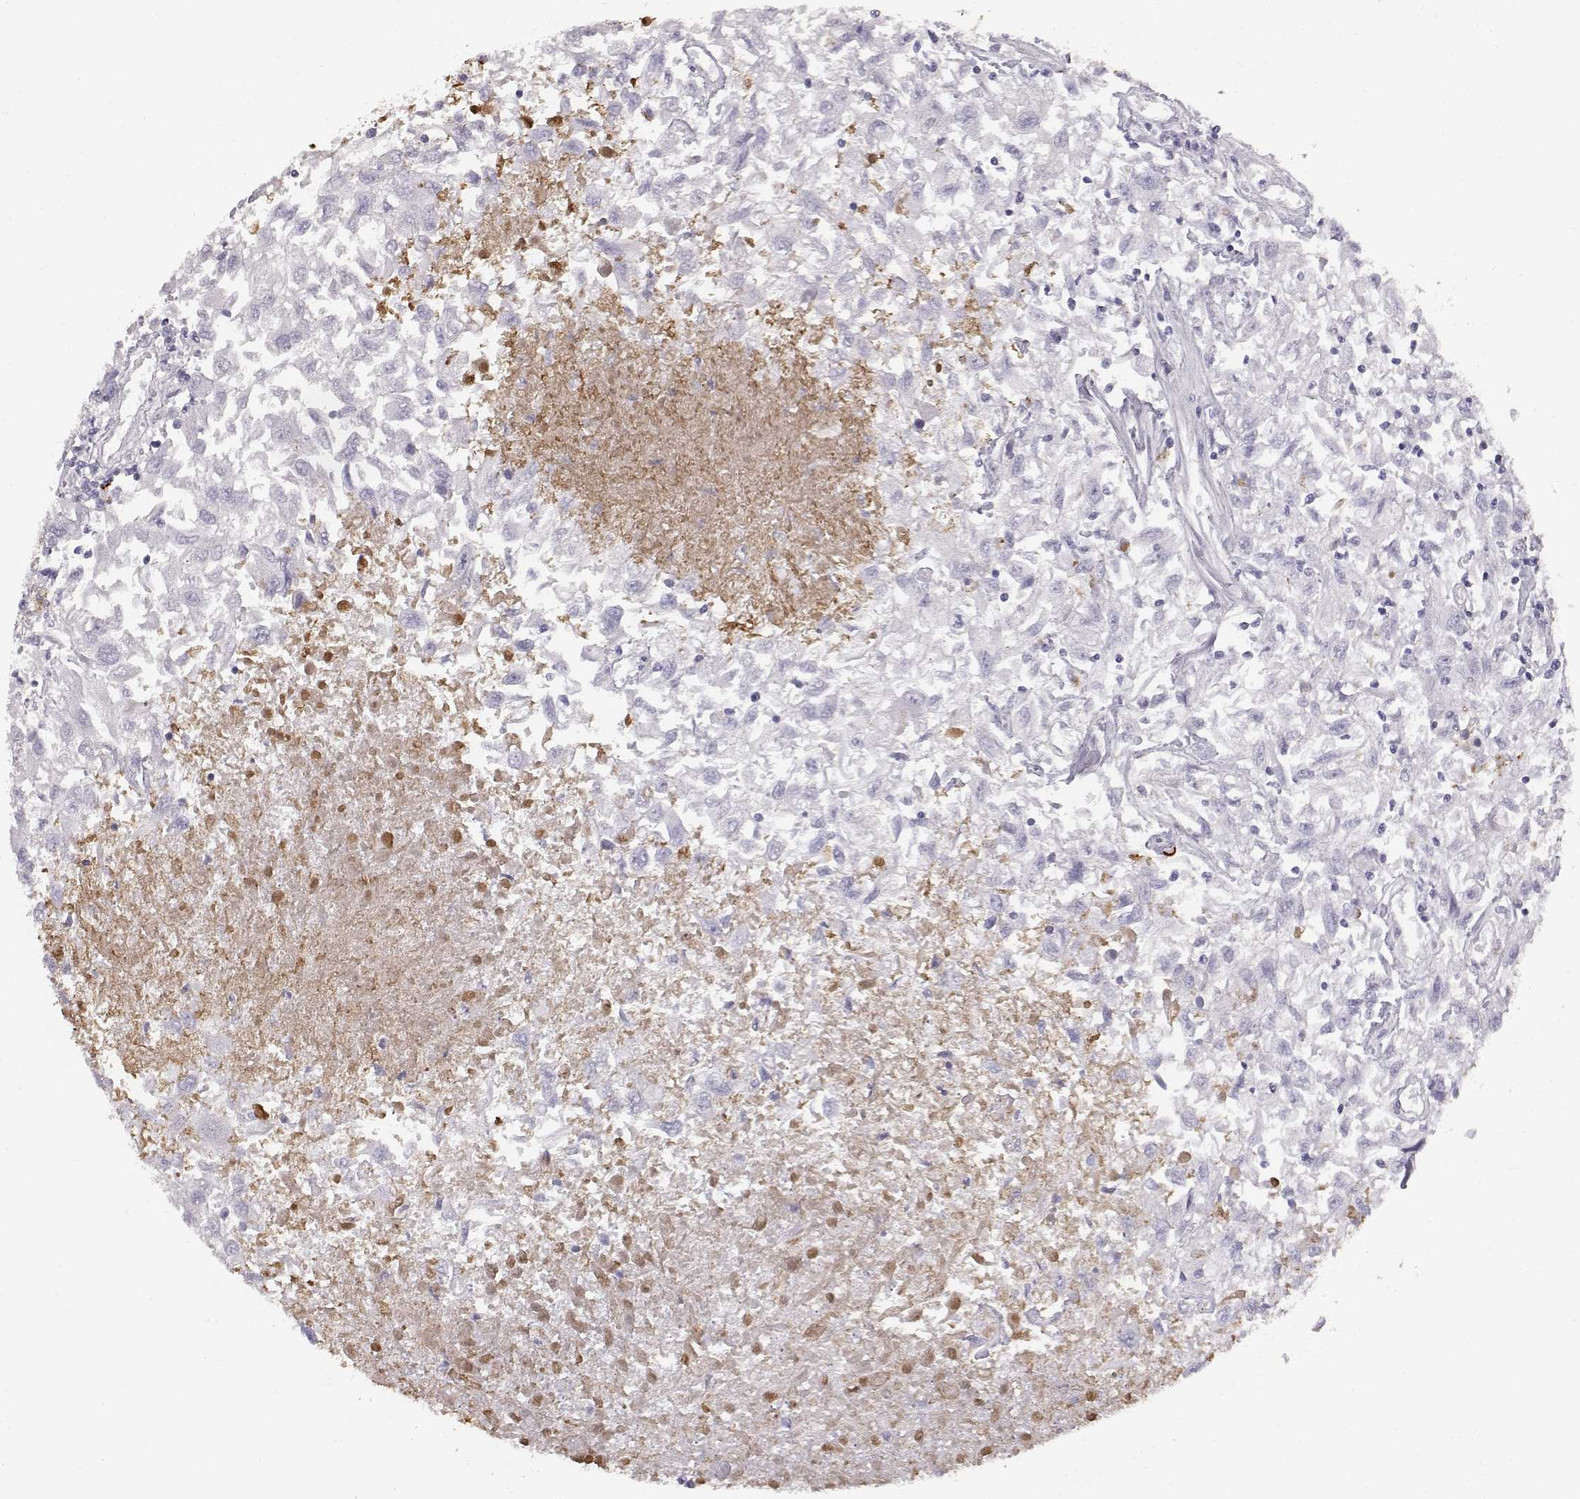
{"staining": {"intensity": "negative", "quantity": "none", "location": "none"}, "tissue": "renal cancer", "cell_type": "Tumor cells", "image_type": "cancer", "snomed": [{"axis": "morphology", "description": "Adenocarcinoma, NOS"}, {"axis": "topography", "description": "Kidney"}], "caption": "This is an IHC photomicrograph of human renal cancer. There is no expression in tumor cells.", "gene": "KRTAP16-1", "patient": {"sex": "female", "age": 76}}